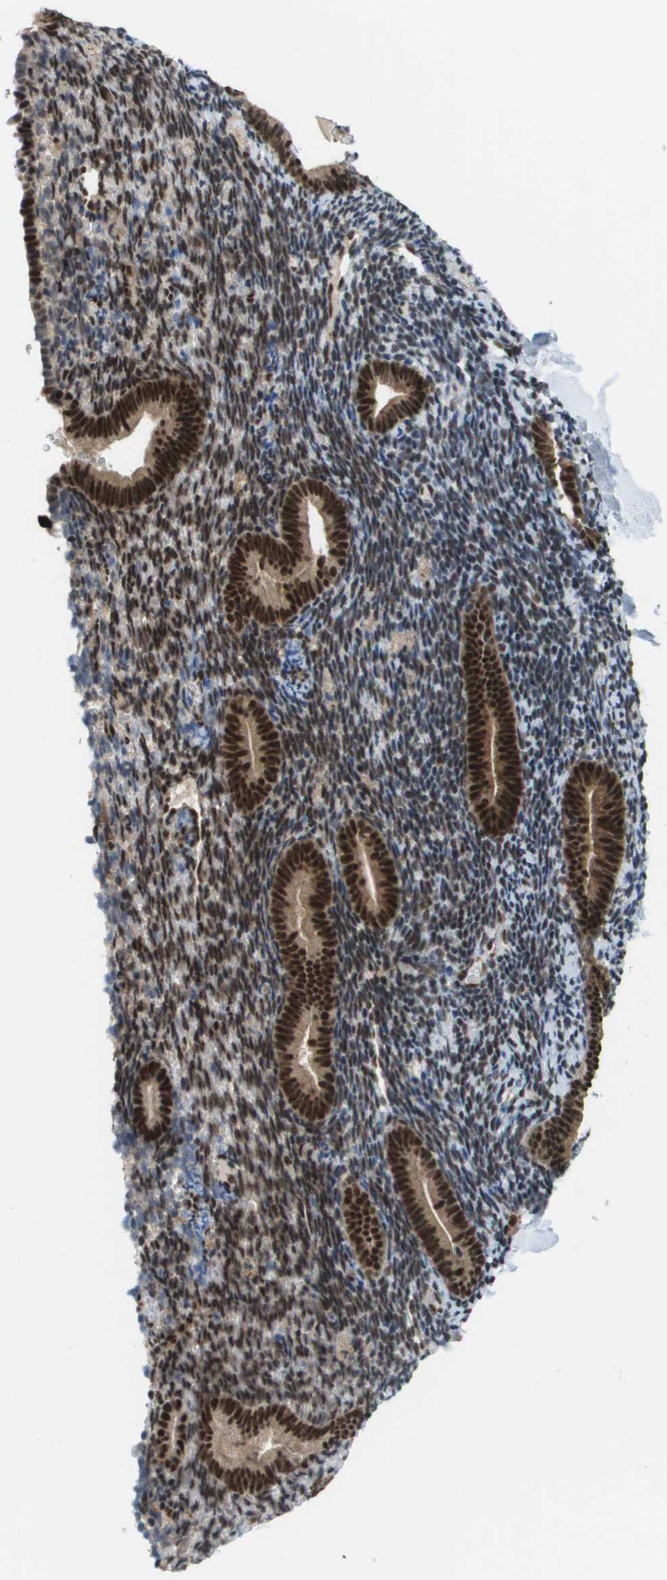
{"staining": {"intensity": "moderate", "quantity": "<25%", "location": "cytoplasmic/membranous,nuclear"}, "tissue": "endometrium", "cell_type": "Cells in endometrial stroma", "image_type": "normal", "snomed": [{"axis": "morphology", "description": "Normal tissue, NOS"}, {"axis": "topography", "description": "Endometrium"}], "caption": "This image demonstrates immunohistochemistry (IHC) staining of unremarkable human endometrium, with low moderate cytoplasmic/membranous,nuclear staining in about <25% of cells in endometrial stroma.", "gene": "PRCC", "patient": {"sex": "female", "age": 51}}